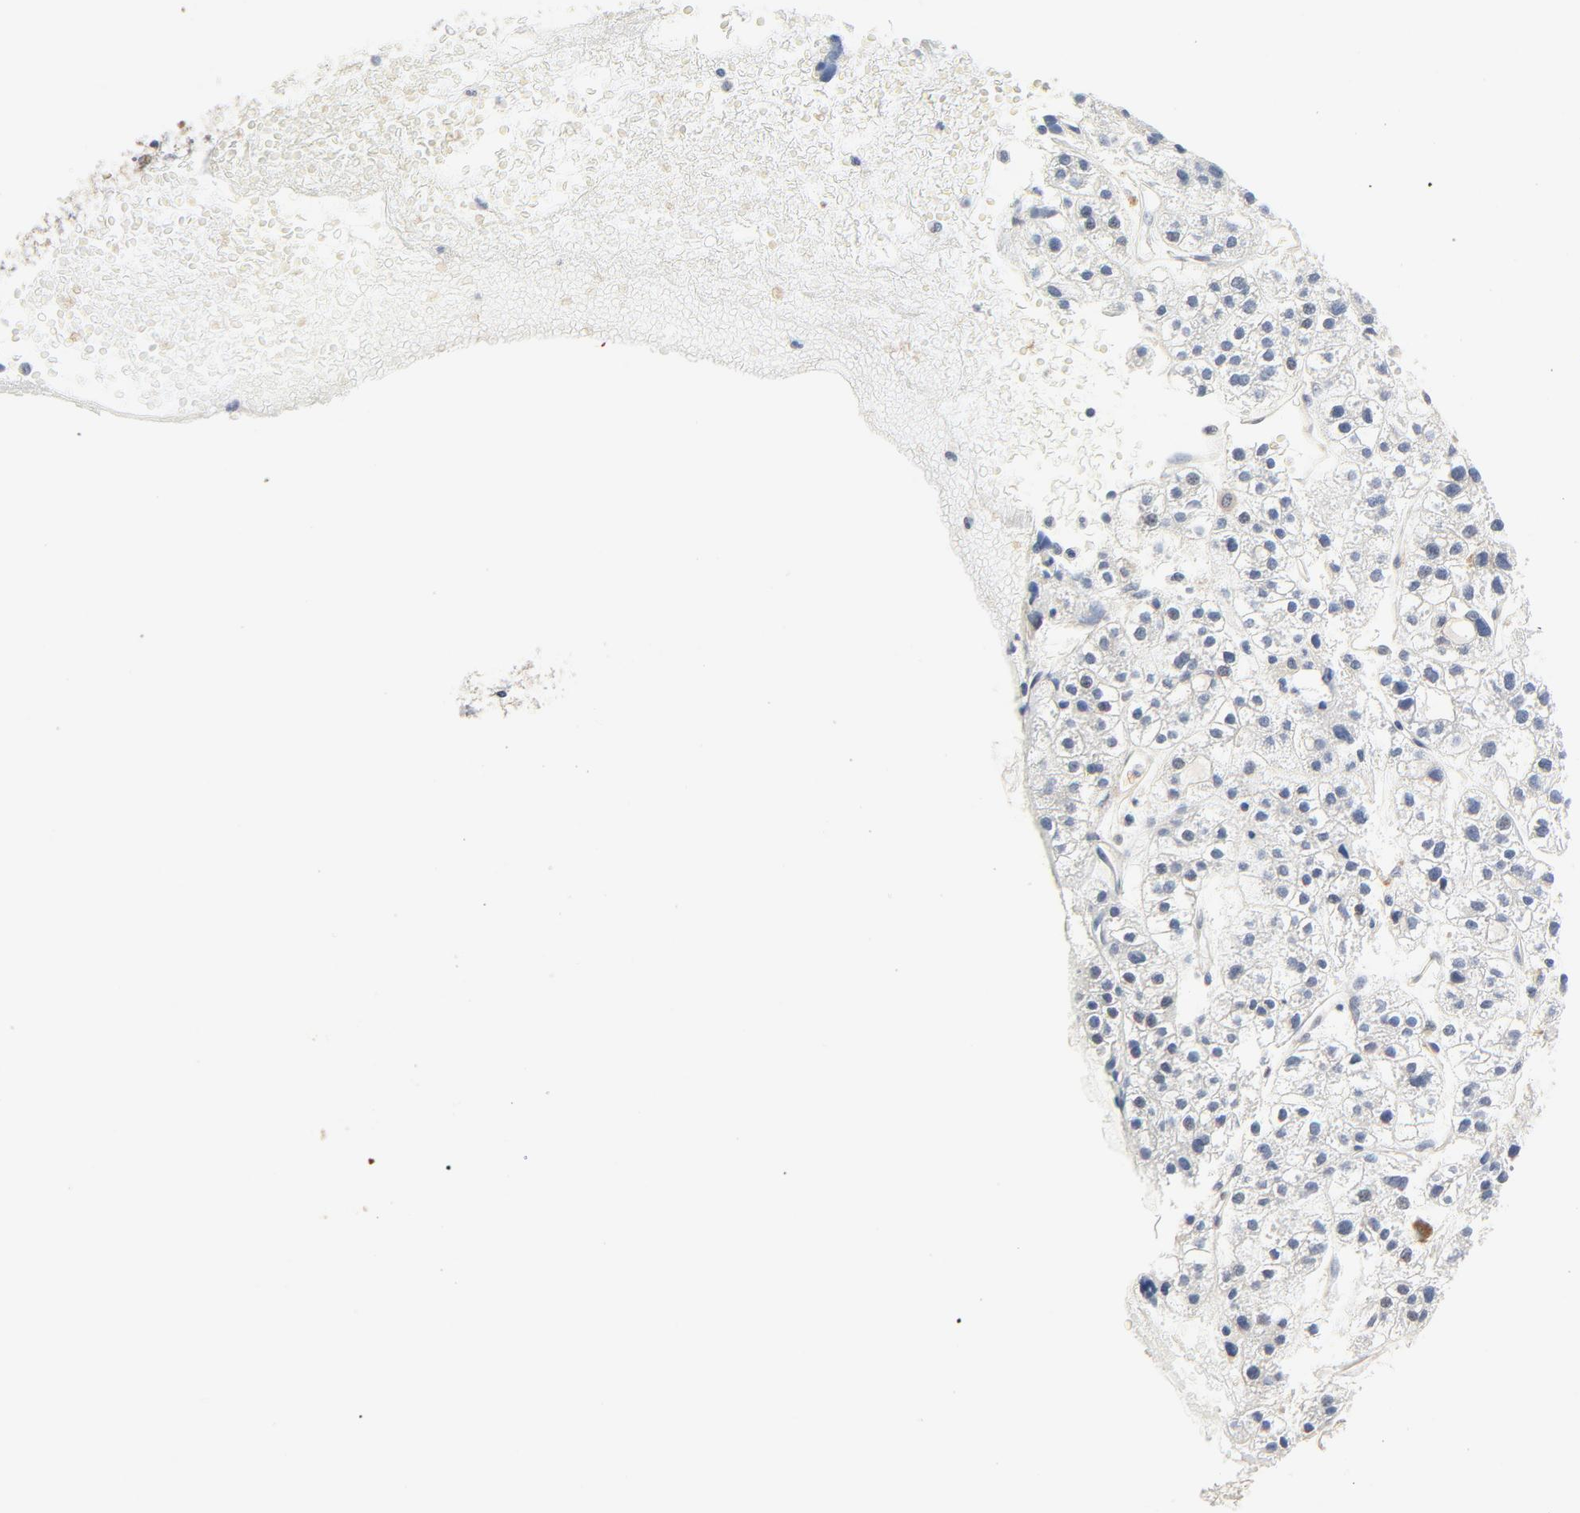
{"staining": {"intensity": "negative", "quantity": "none", "location": "none"}, "tissue": "liver cancer", "cell_type": "Tumor cells", "image_type": "cancer", "snomed": [{"axis": "morphology", "description": "Carcinoma, Hepatocellular, NOS"}, {"axis": "topography", "description": "Liver"}], "caption": "An IHC micrograph of liver cancer is shown. There is no staining in tumor cells of liver cancer.", "gene": "MAP2K7", "patient": {"sex": "female", "age": 85}}